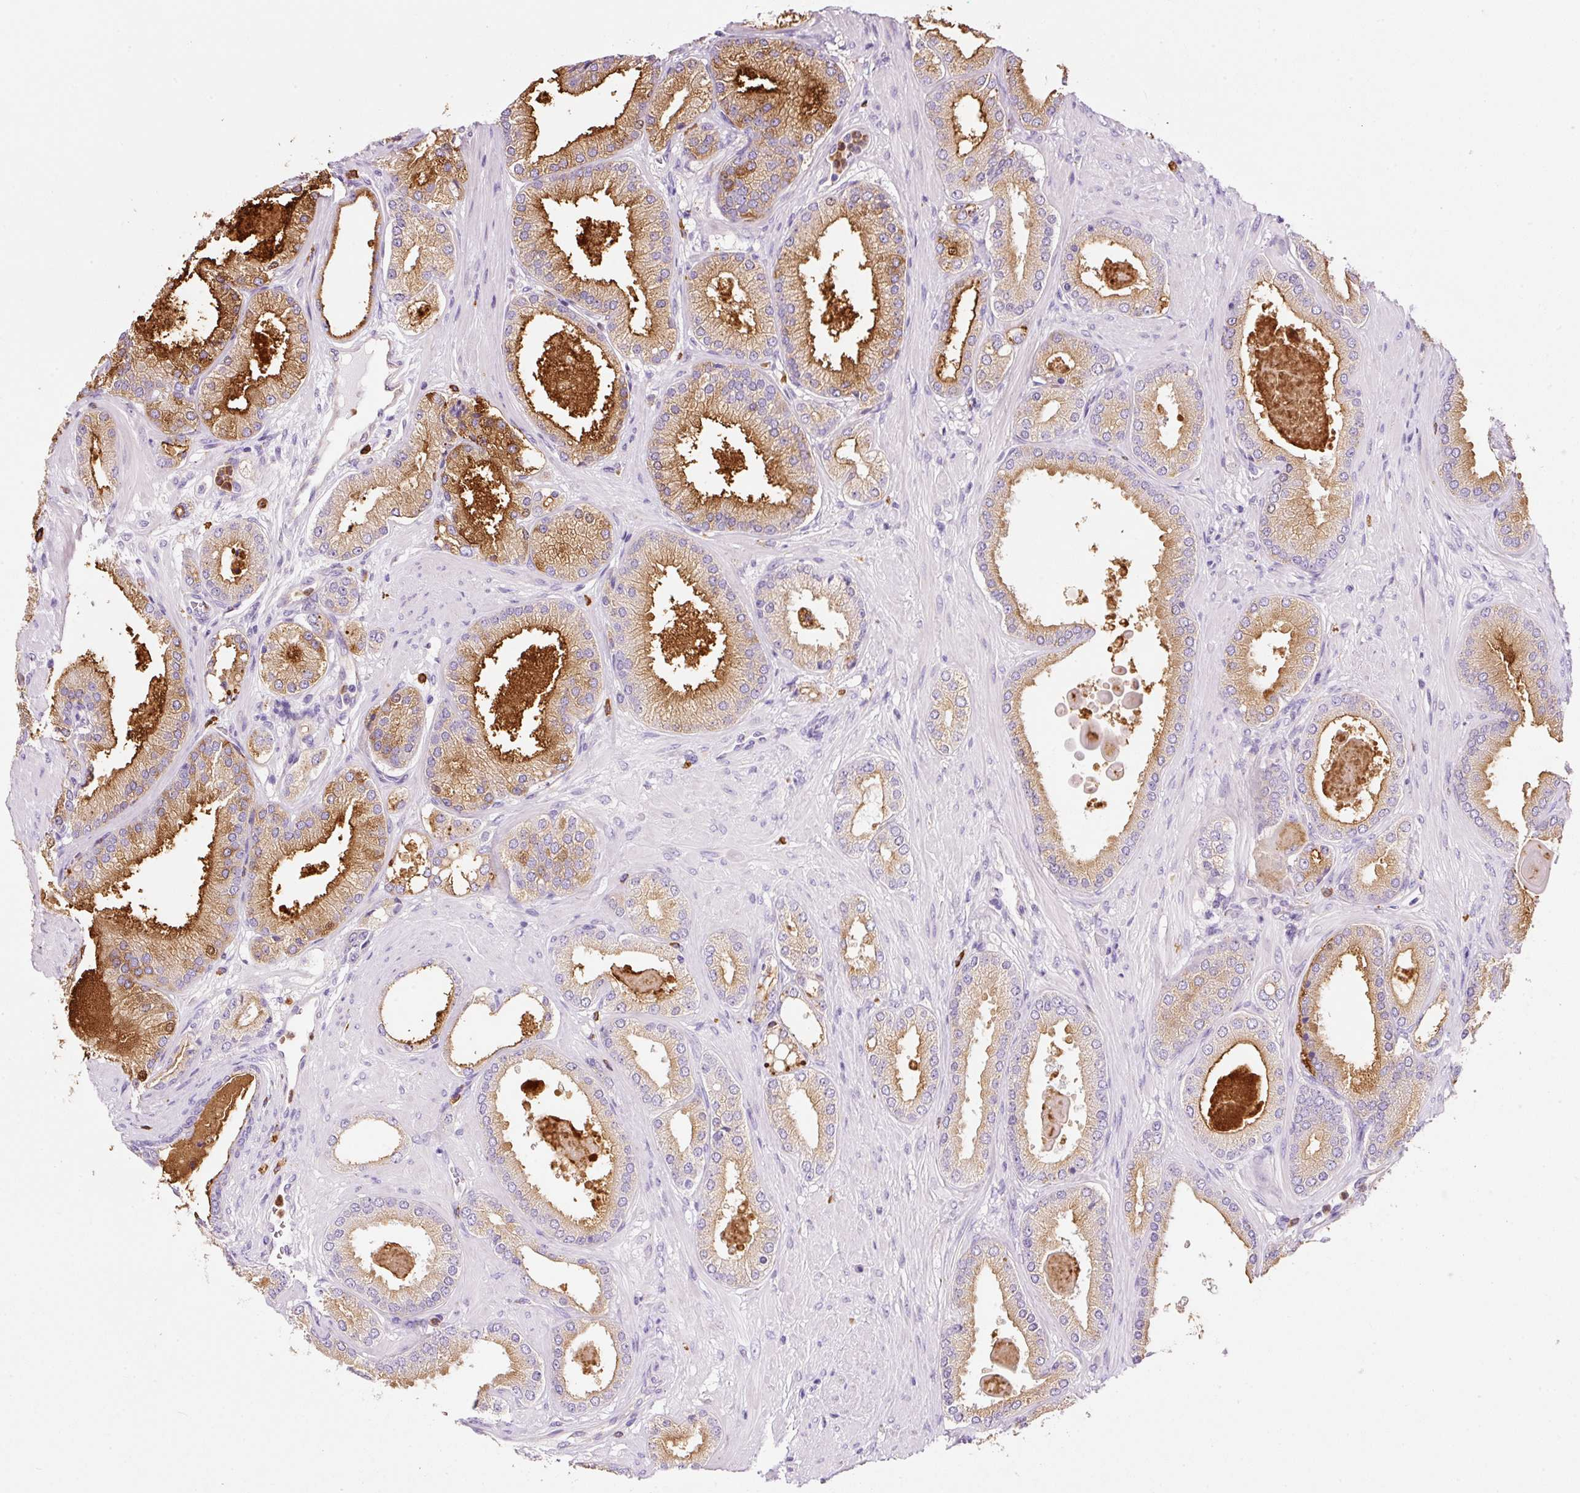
{"staining": {"intensity": "moderate", "quantity": "25%-75%", "location": "cytoplasmic/membranous"}, "tissue": "prostate cancer", "cell_type": "Tumor cells", "image_type": "cancer", "snomed": [{"axis": "morphology", "description": "Adenocarcinoma, Low grade"}, {"axis": "topography", "description": "Prostate"}], "caption": "An image of prostate cancer stained for a protein demonstrates moderate cytoplasmic/membranous brown staining in tumor cells. The staining was performed using DAB (3,3'-diaminobenzidine), with brown indicating positive protein expression. Nuclei are stained blue with hematoxylin.", "gene": "TMC8", "patient": {"sex": "male", "age": 59}}